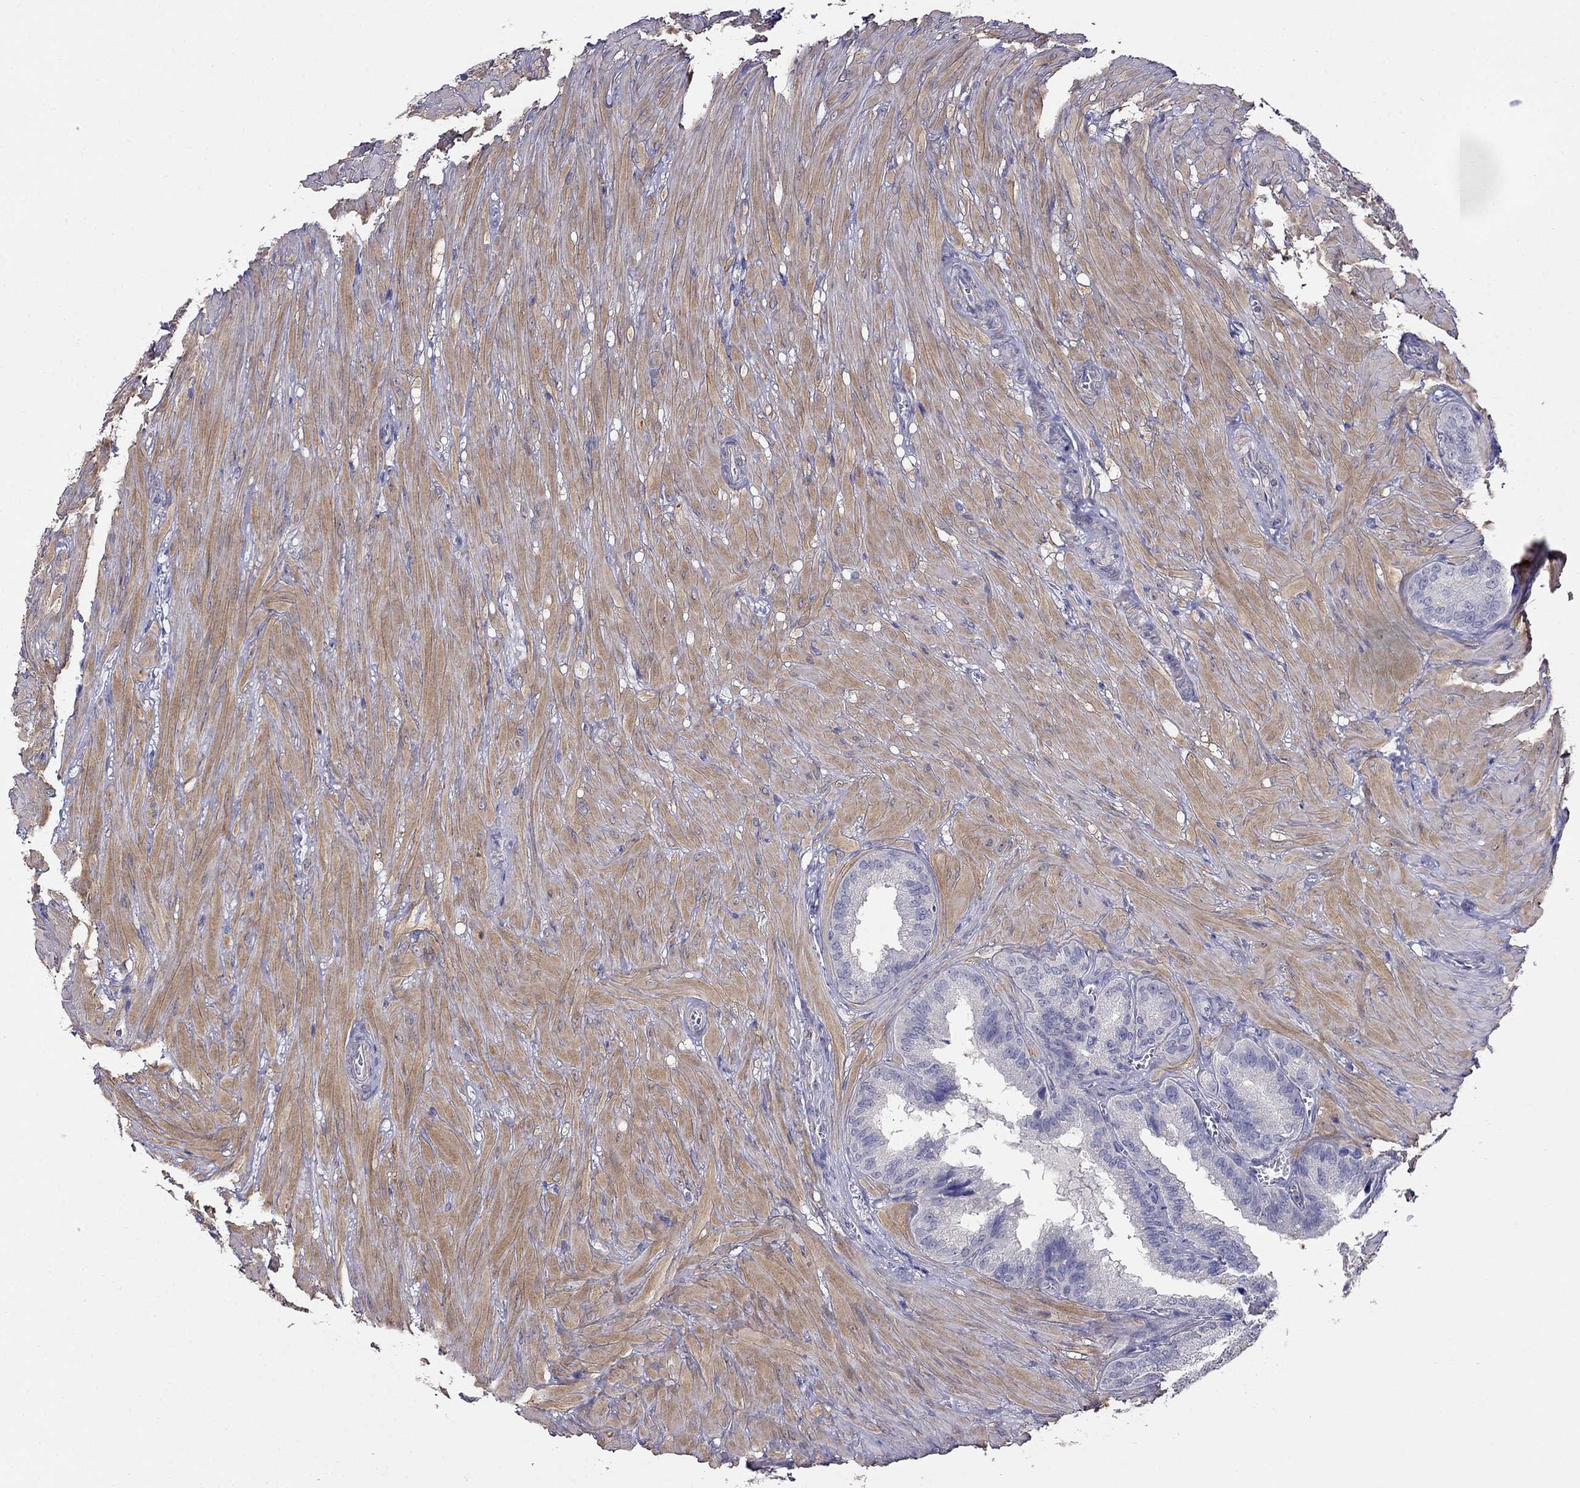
{"staining": {"intensity": "negative", "quantity": "none", "location": "none"}, "tissue": "seminal vesicle", "cell_type": "Glandular cells", "image_type": "normal", "snomed": [{"axis": "morphology", "description": "Normal tissue, NOS"}, {"axis": "topography", "description": "Seminal veicle"}], "caption": "Protein analysis of normal seminal vesicle demonstrates no significant positivity in glandular cells. (DAB (3,3'-diaminobenzidine) IHC, high magnification).", "gene": "LY6H", "patient": {"sex": "male", "age": 37}}